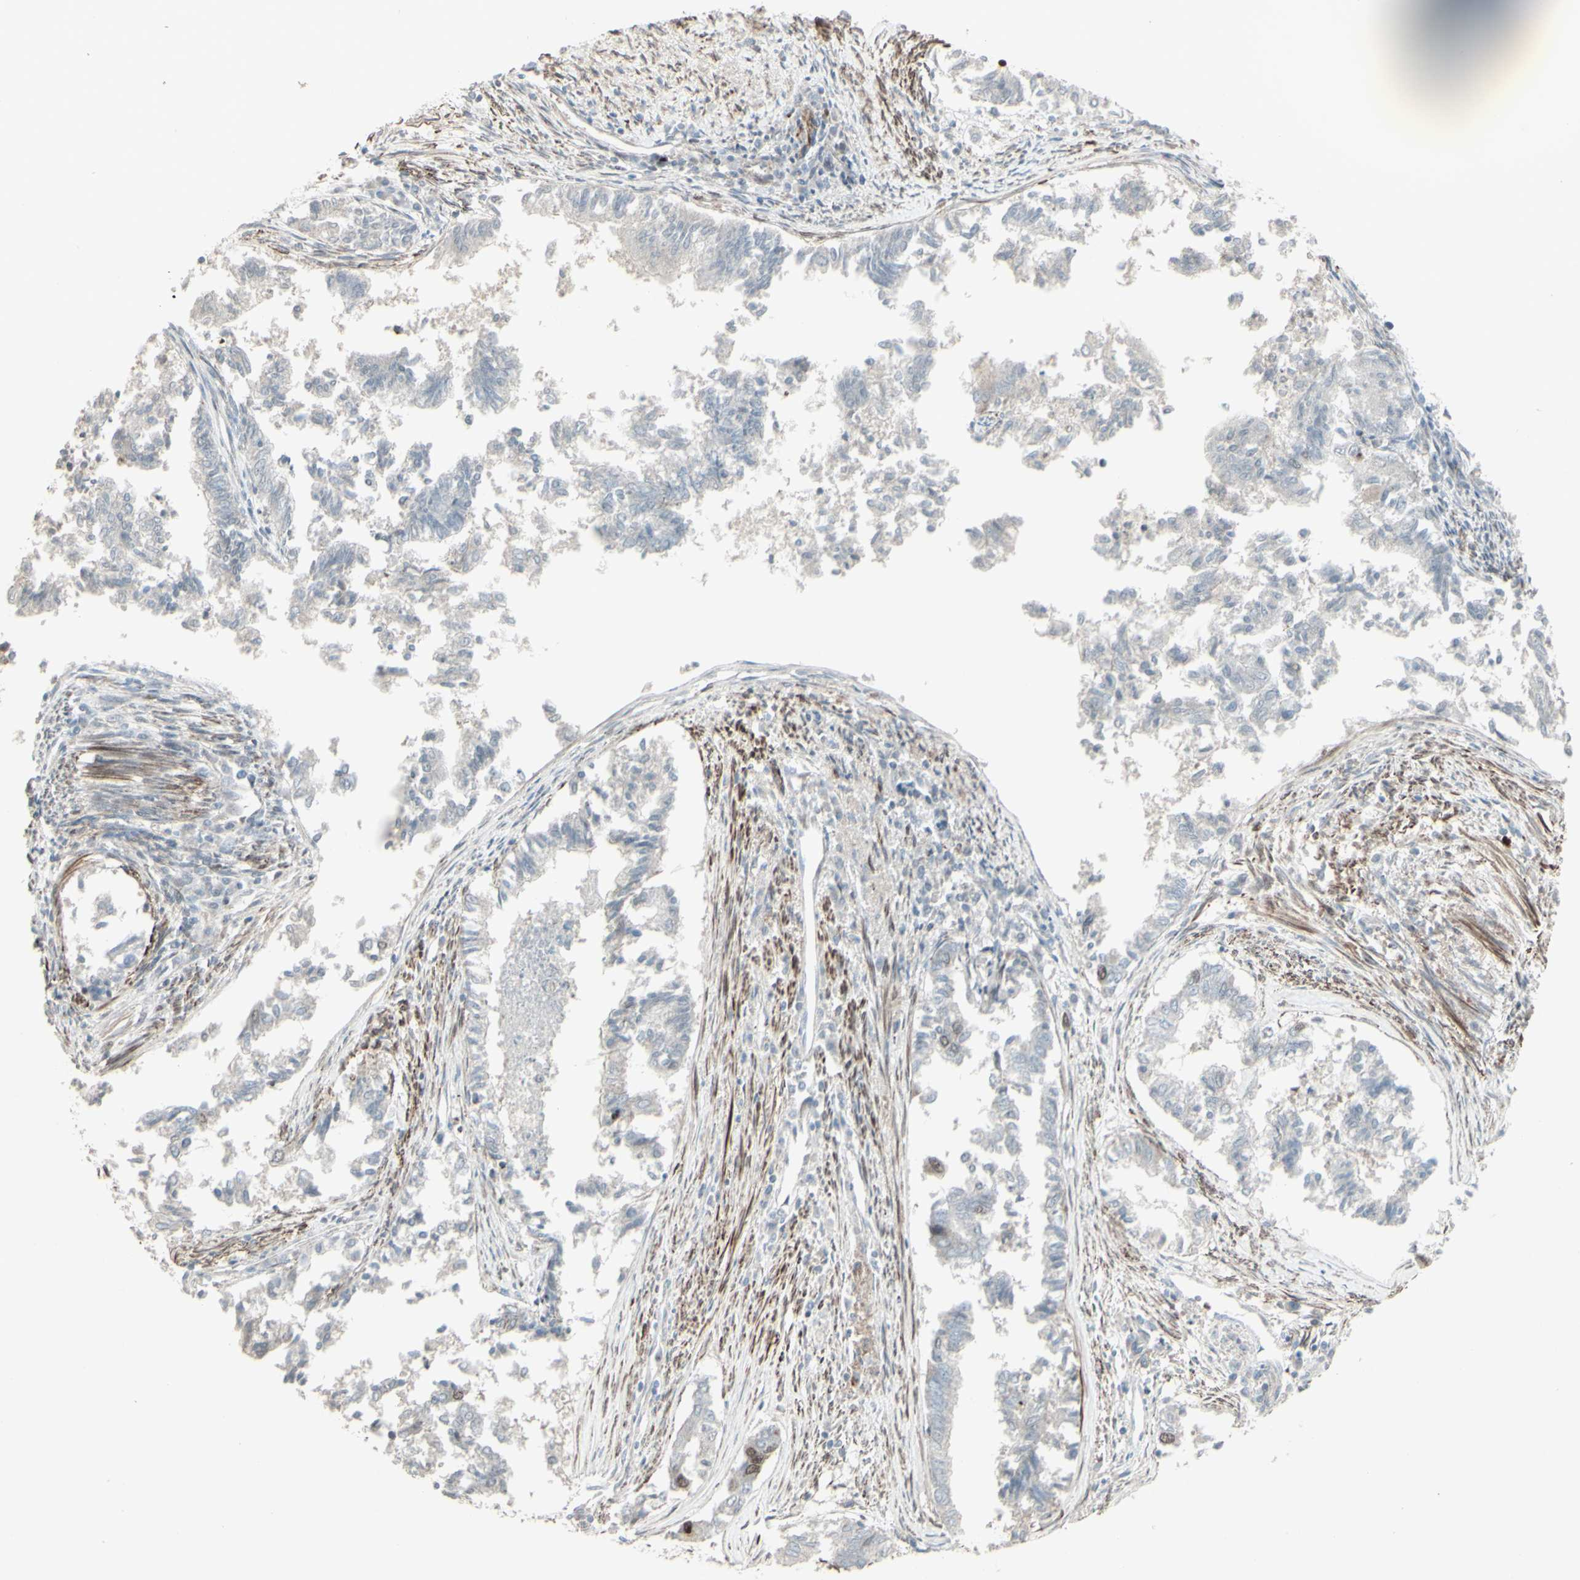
{"staining": {"intensity": "moderate", "quantity": "<25%", "location": "nuclear"}, "tissue": "endometrial cancer", "cell_type": "Tumor cells", "image_type": "cancer", "snomed": [{"axis": "morphology", "description": "Necrosis, NOS"}, {"axis": "morphology", "description": "Adenocarcinoma, NOS"}, {"axis": "topography", "description": "Endometrium"}], "caption": "Endometrial cancer stained with a brown dye exhibits moderate nuclear positive expression in about <25% of tumor cells.", "gene": "GMNN", "patient": {"sex": "female", "age": 79}}